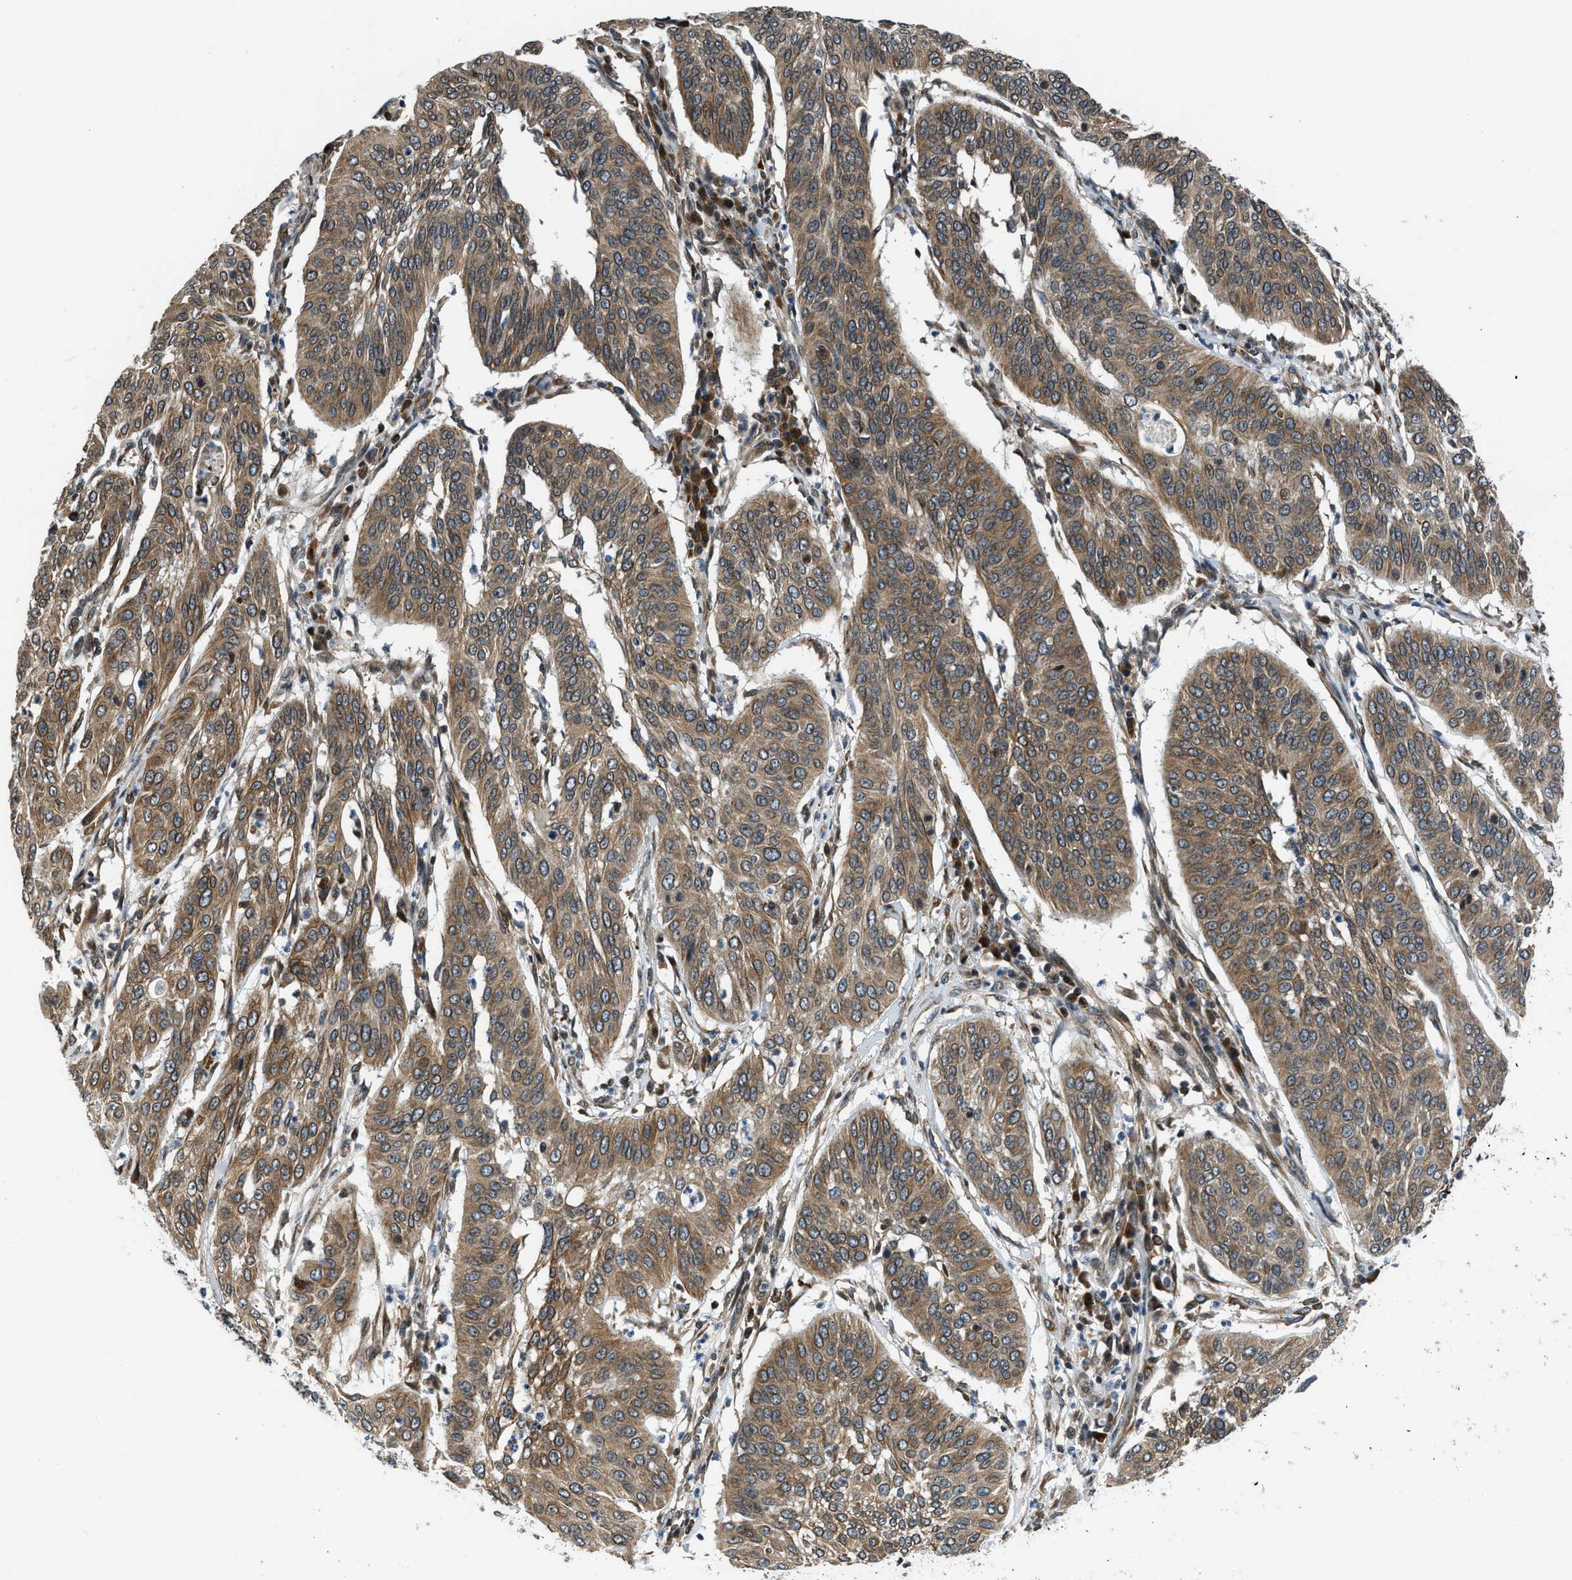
{"staining": {"intensity": "moderate", "quantity": ">75%", "location": "cytoplasmic/membranous,nuclear"}, "tissue": "cervical cancer", "cell_type": "Tumor cells", "image_type": "cancer", "snomed": [{"axis": "morphology", "description": "Normal tissue, NOS"}, {"axis": "morphology", "description": "Squamous cell carcinoma, NOS"}, {"axis": "topography", "description": "Cervix"}], "caption": "Cervical squamous cell carcinoma stained for a protein (brown) shows moderate cytoplasmic/membranous and nuclear positive expression in about >75% of tumor cells.", "gene": "RETREG3", "patient": {"sex": "female", "age": 39}}